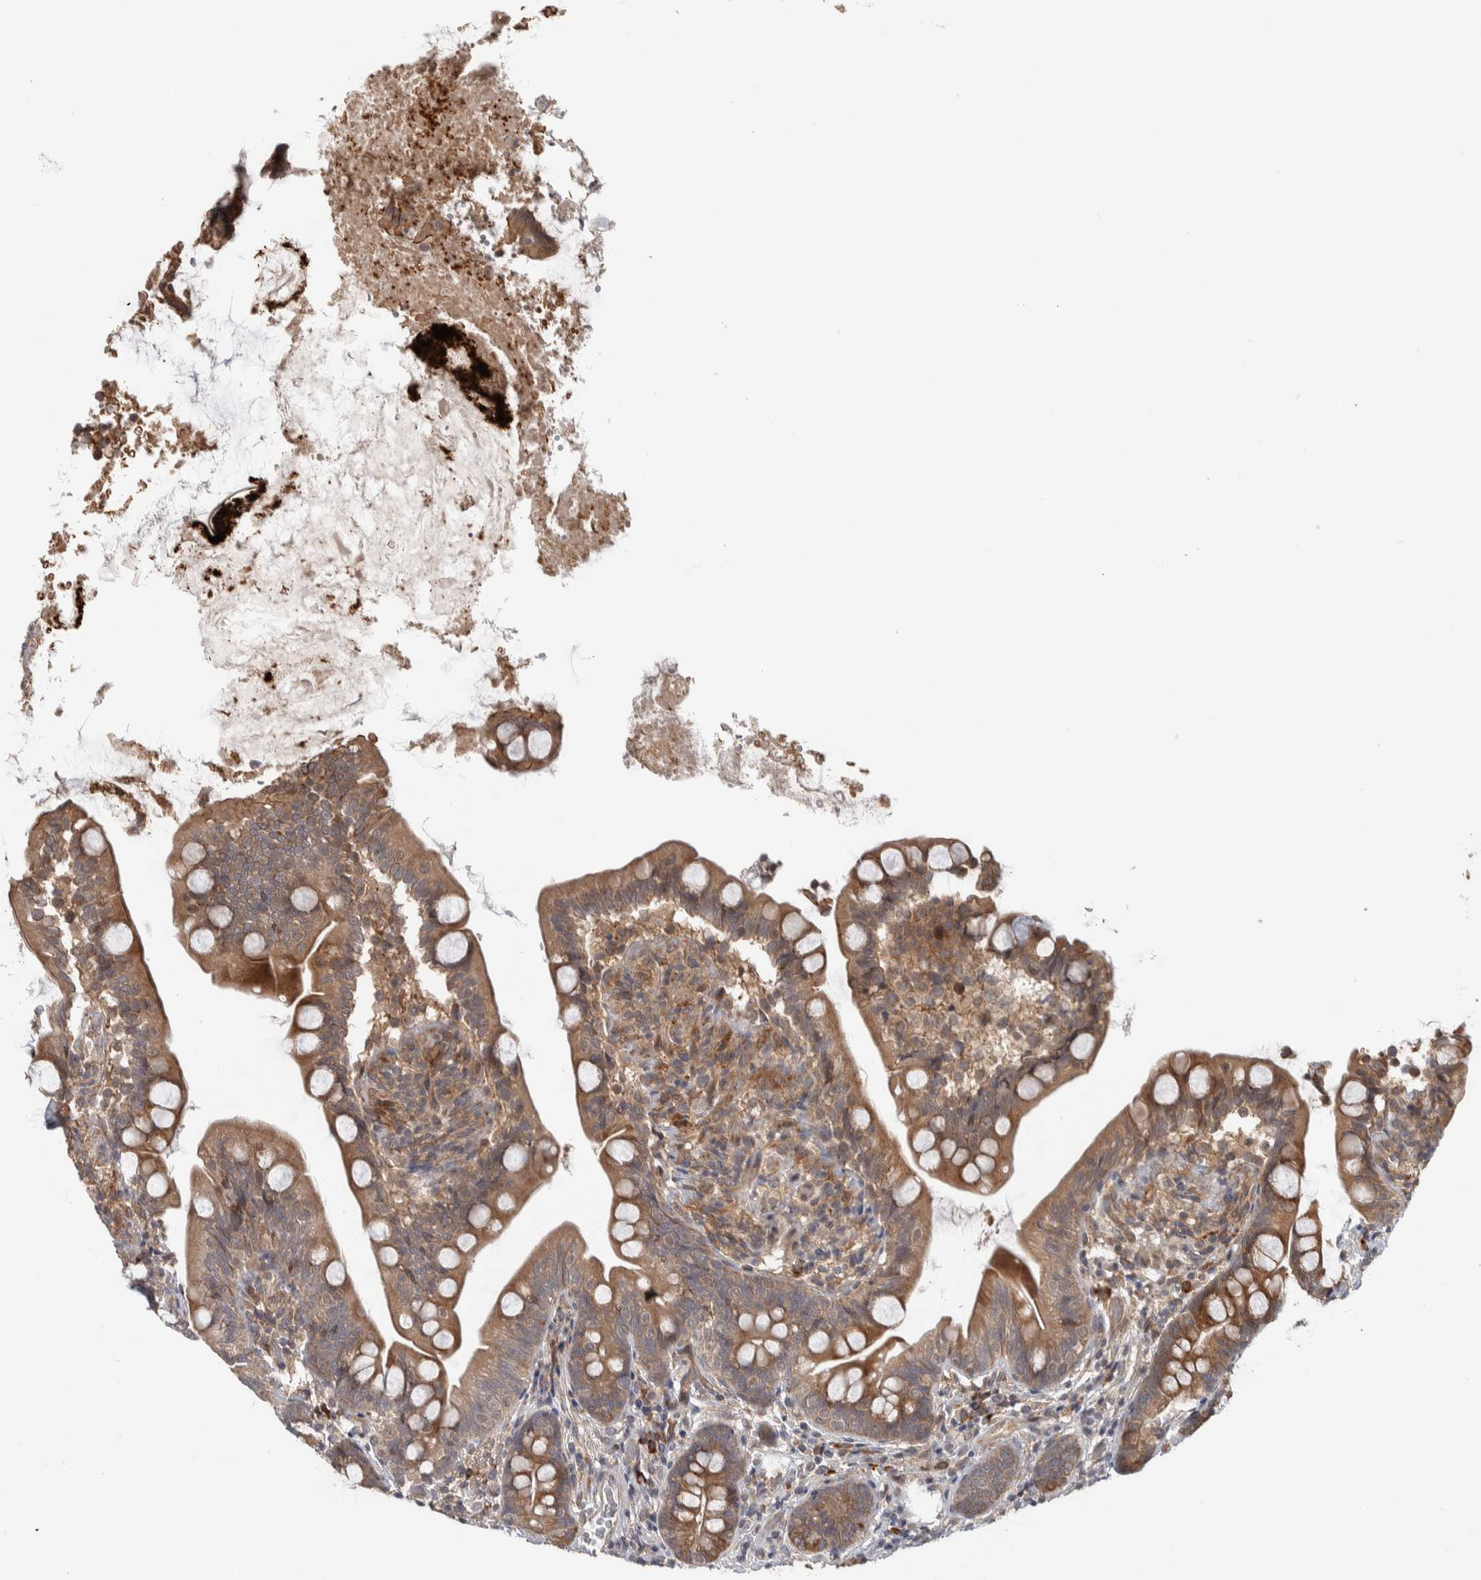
{"staining": {"intensity": "moderate", "quantity": ">75%", "location": "cytoplasmic/membranous"}, "tissue": "small intestine", "cell_type": "Glandular cells", "image_type": "normal", "snomed": [{"axis": "morphology", "description": "Normal tissue, NOS"}, {"axis": "topography", "description": "Small intestine"}], "caption": "Protein staining of unremarkable small intestine displays moderate cytoplasmic/membranous positivity in about >75% of glandular cells. Nuclei are stained in blue.", "gene": "TBC1D31", "patient": {"sex": "female", "age": 56}}